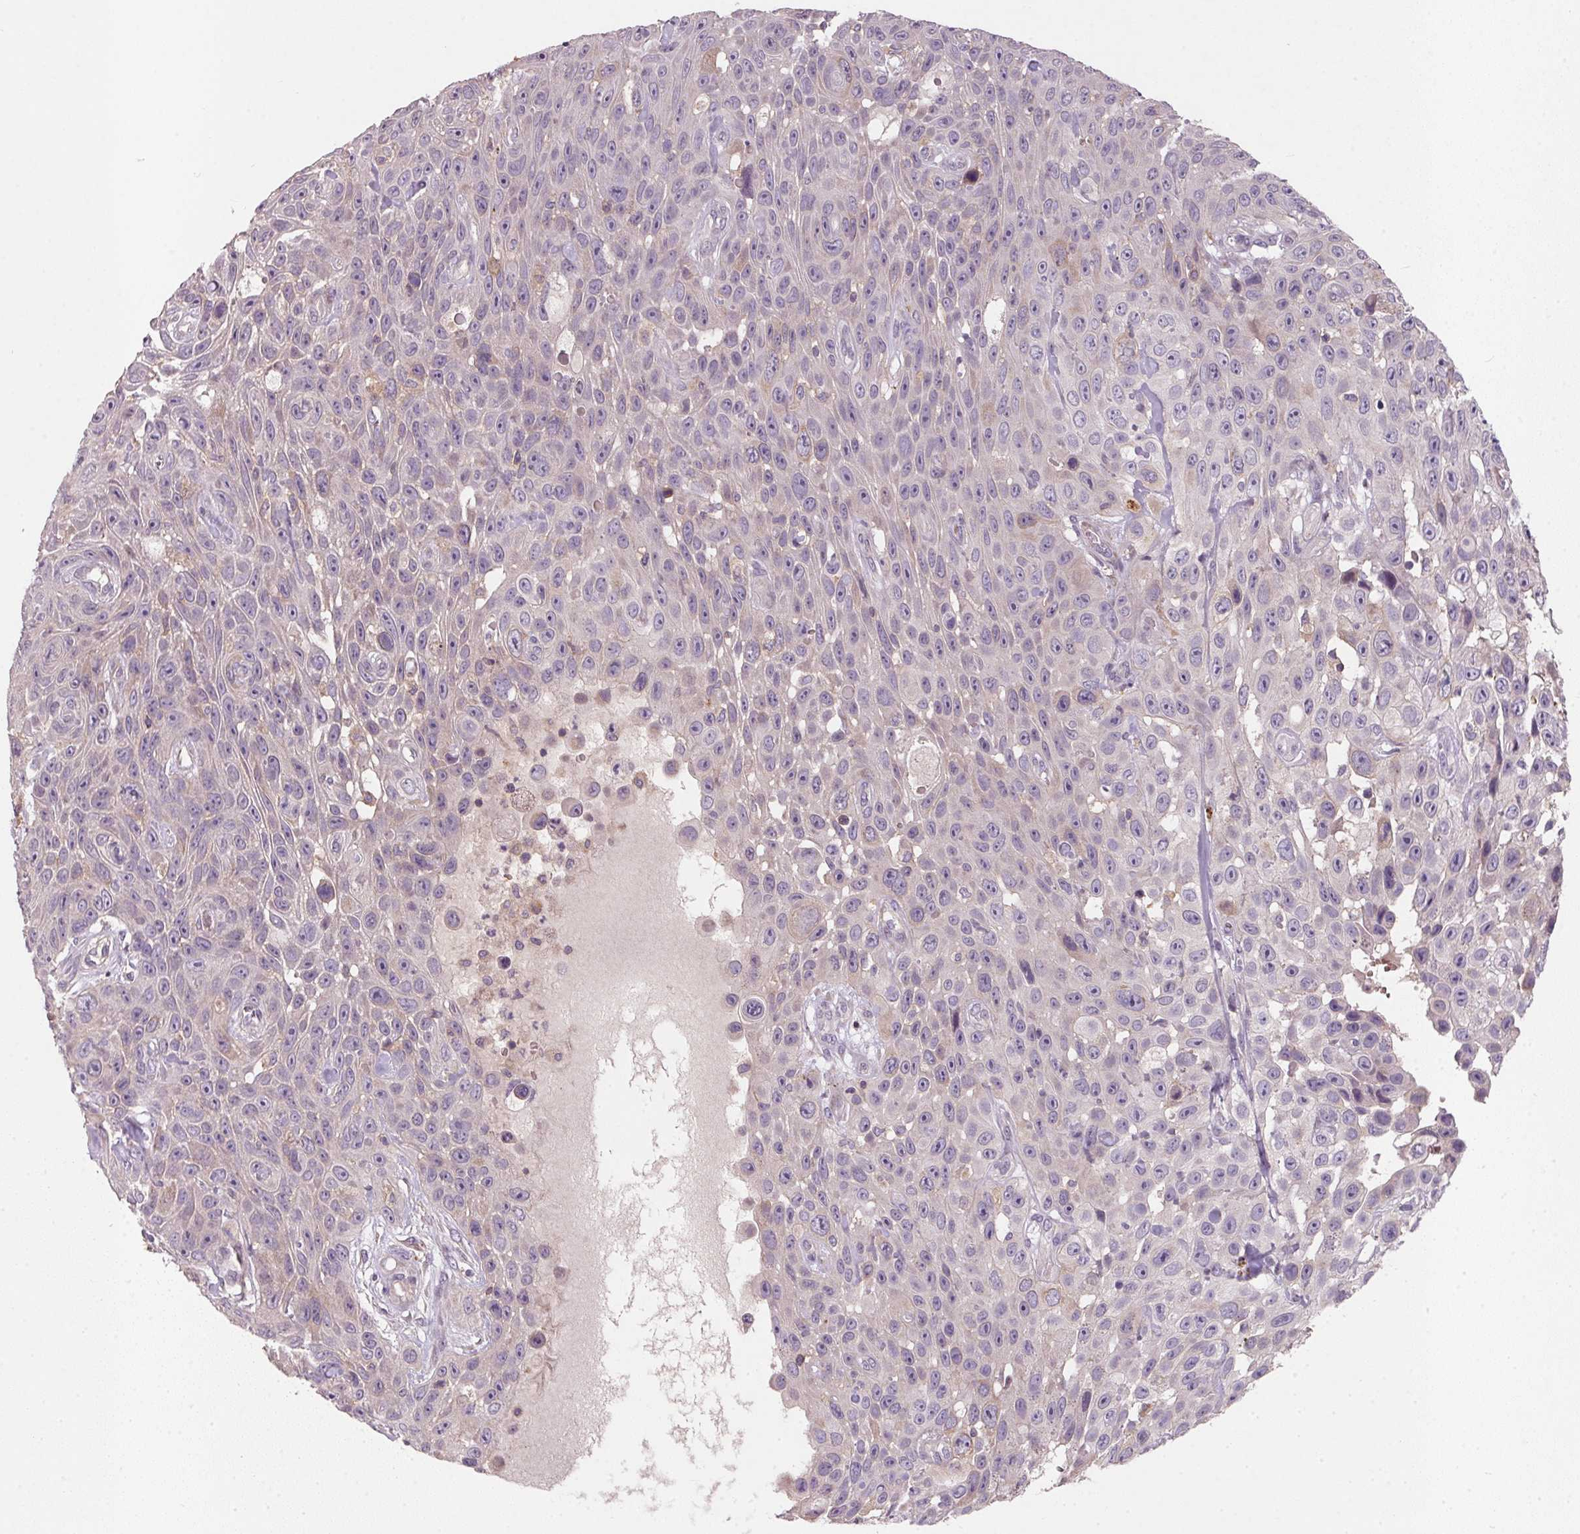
{"staining": {"intensity": "negative", "quantity": "none", "location": "none"}, "tissue": "skin cancer", "cell_type": "Tumor cells", "image_type": "cancer", "snomed": [{"axis": "morphology", "description": "Squamous cell carcinoma, NOS"}, {"axis": "topography", "description": "Skin"}], "caption": "An image of human skin squamous cell carcinoma is negative for staining in tumor cells.", "gene": "KCNK15", "patient": {"sex": "male", "age": 82}}